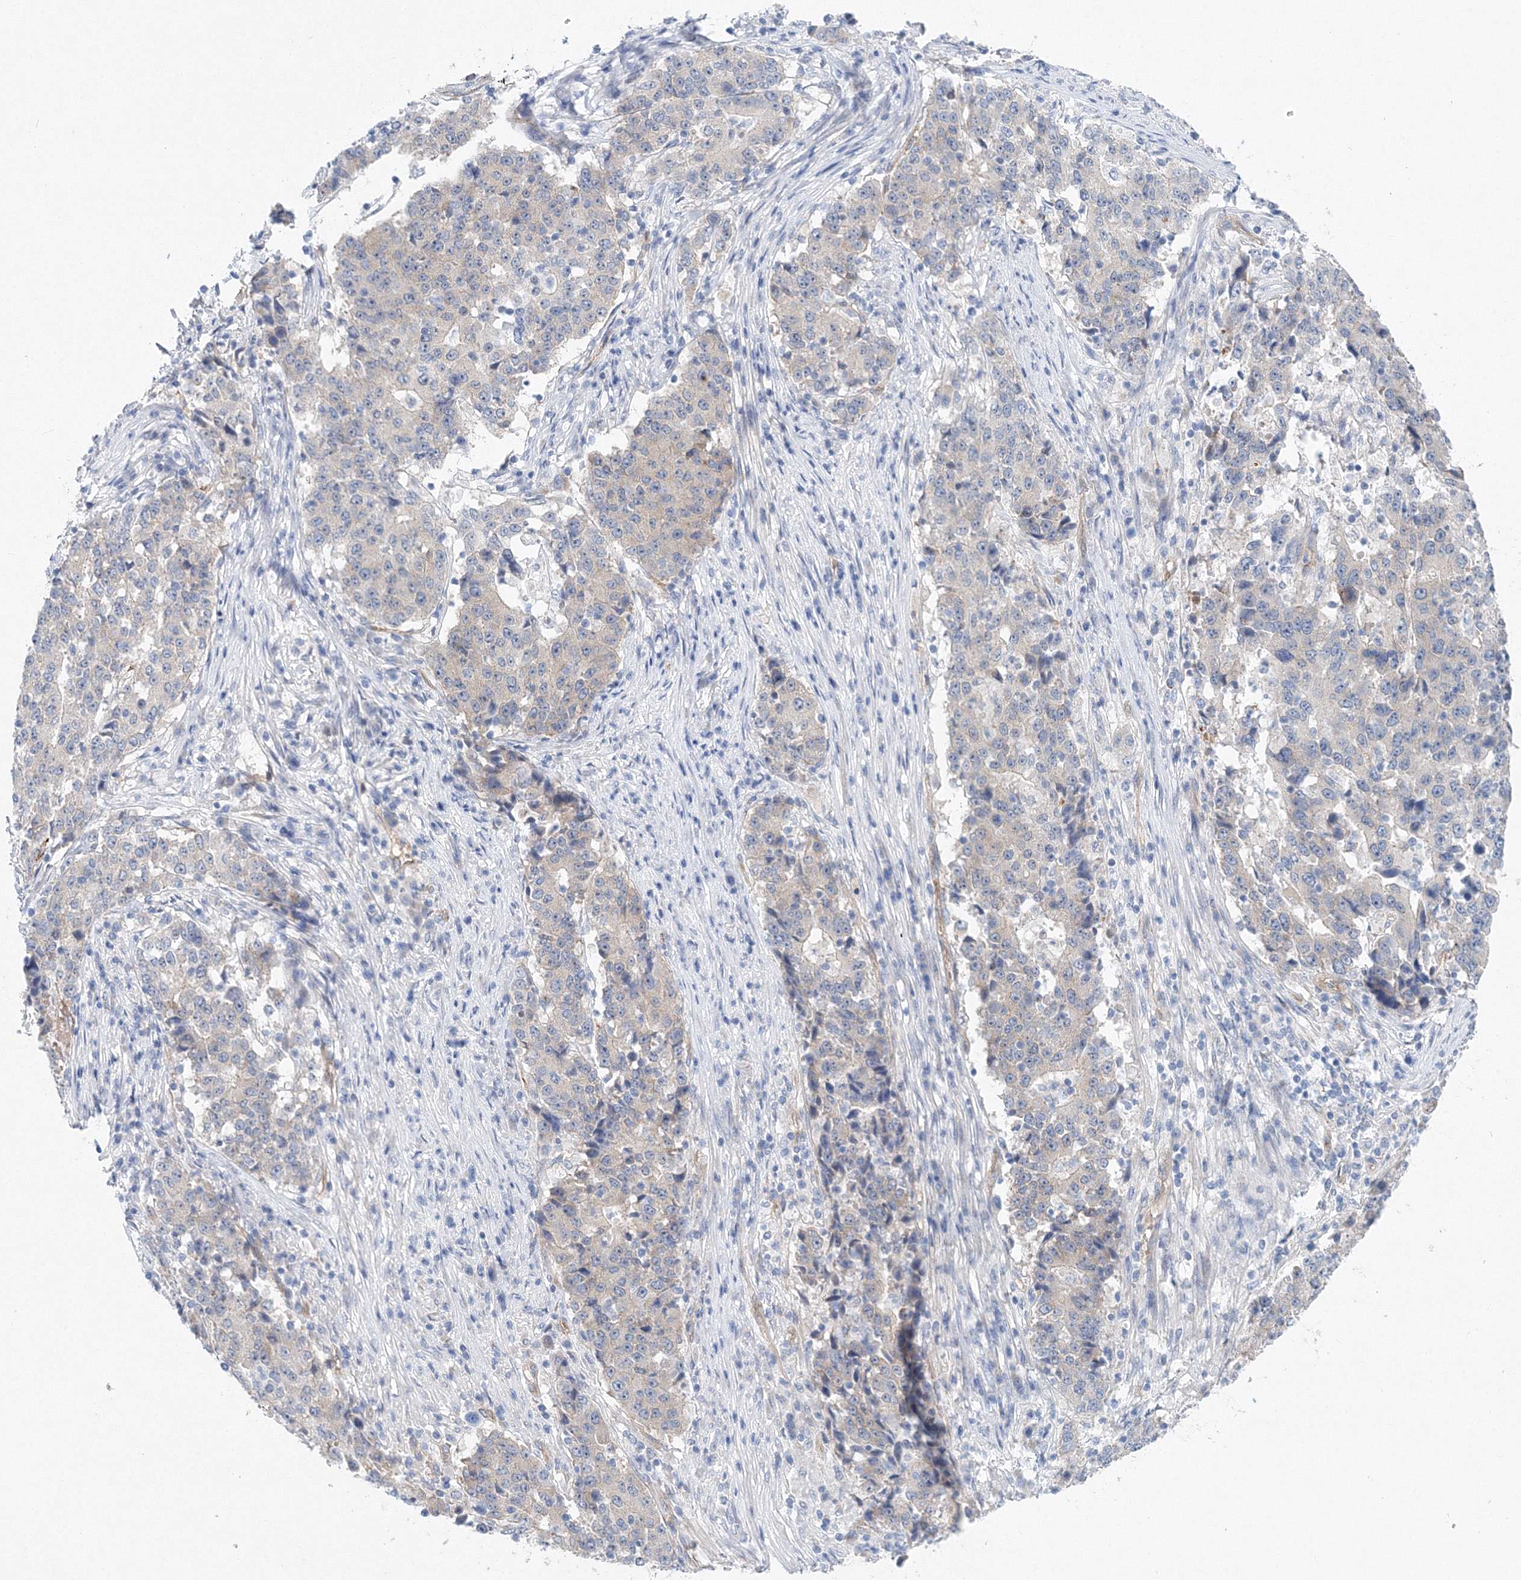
{"staining": {"intensity": "negative", "quantity": "none", "location": "none"}, "tissue": "stomach cancer", "cell_type": "Tumor cells", "image_type": "cancer", "snomed": [{"axis": "morphology", "description": "Adenocarcinoma, NOS"}, {"axis": "topography", "description": "Stomach"}], "caption": "Micrograph shows no protein expression in tumor cells of adenocarcinoma (stomach) tissue. Nuclei are stained in blue.", "gene": "TANC1", "patient": {"sex": "male", "age": 59}}